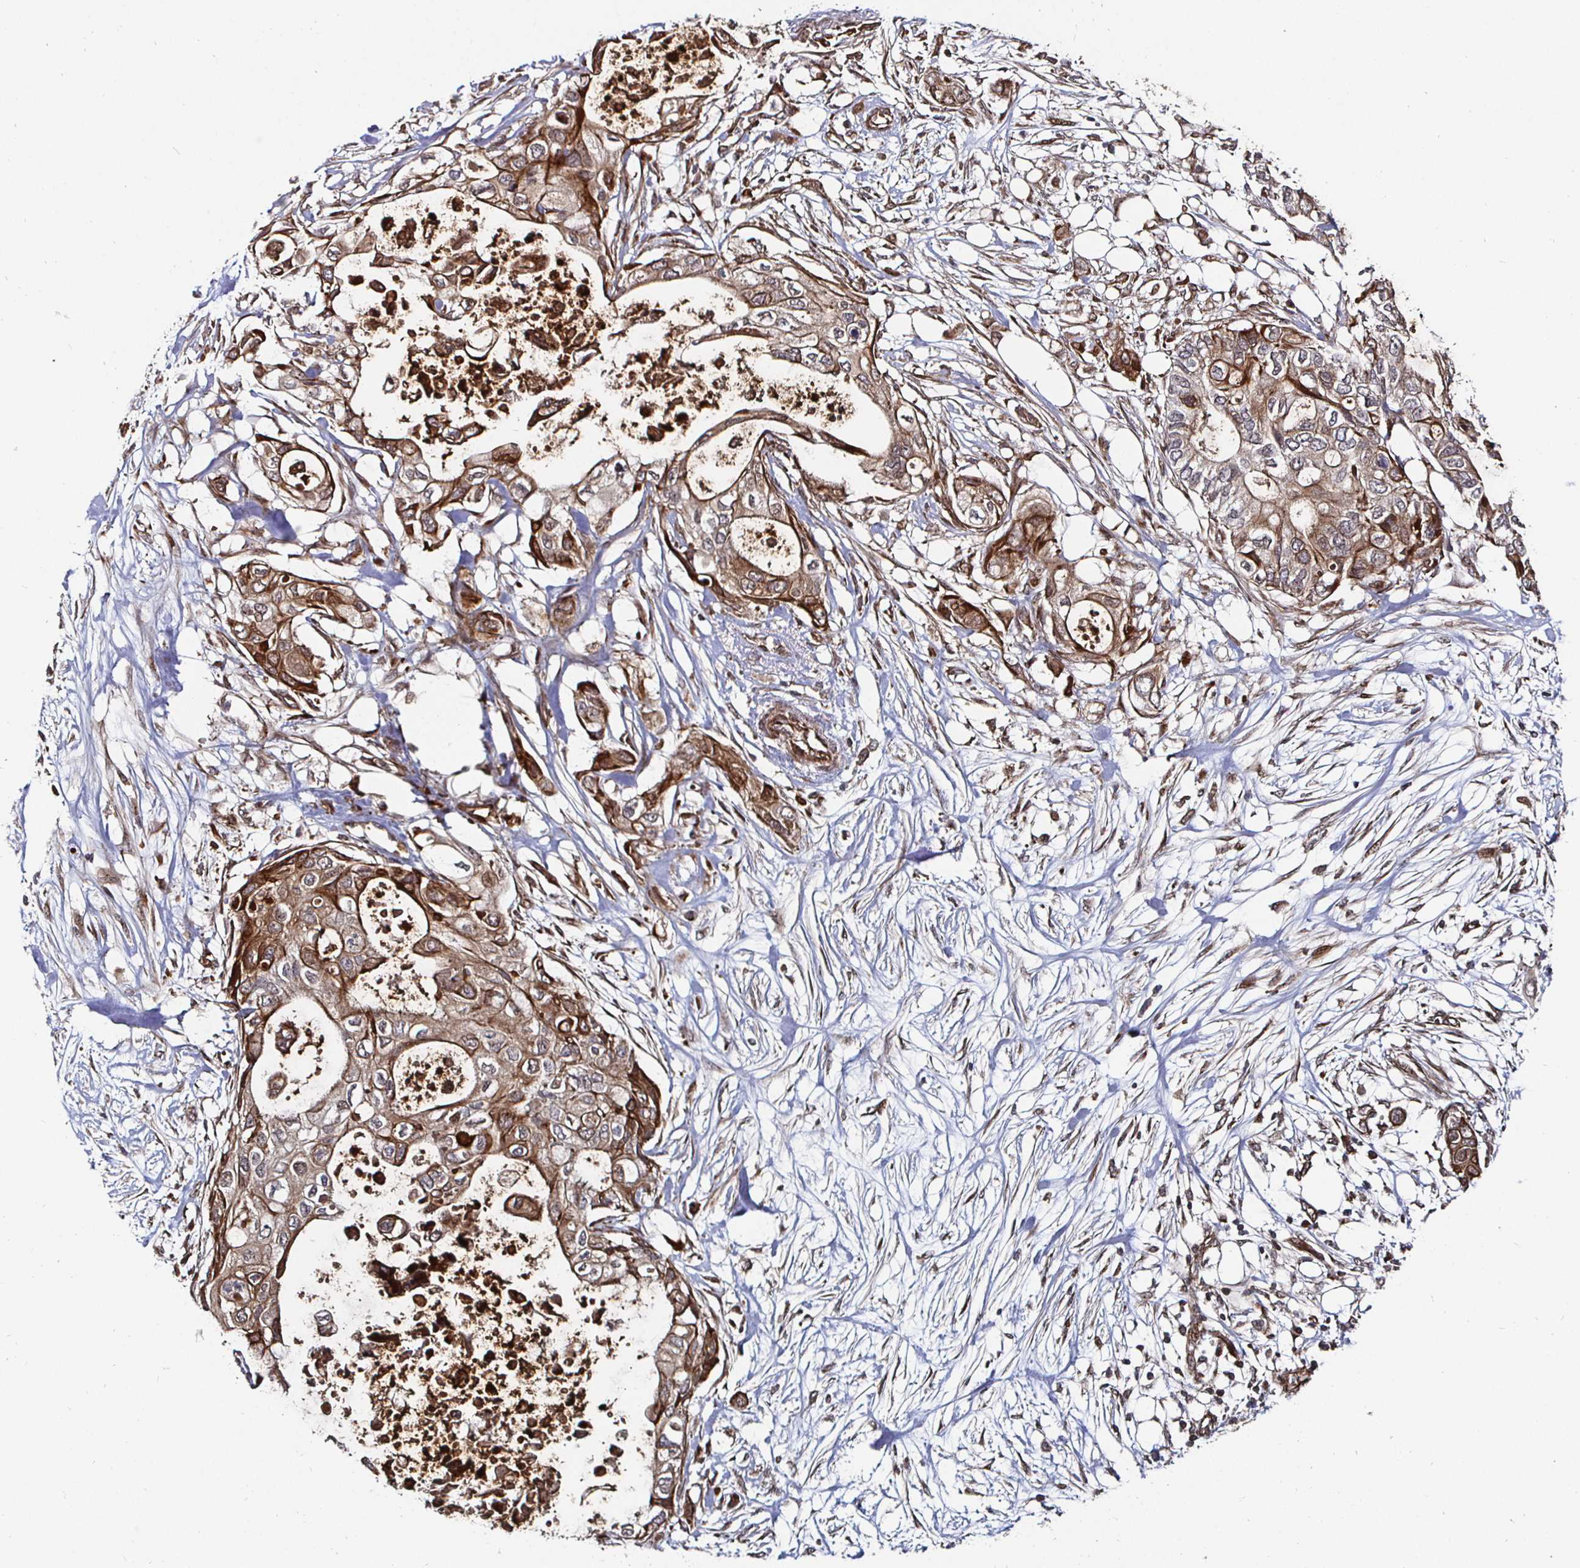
{"staining": {"intensity": "moderate", "quantity": "25%-75%", "location": "cytoplasmic/membranous"}, "tissue": "pancreatic cancer", "cell_type": "Tumor cells", "image_type": "cancer", "snomed": [{"axis": "morphology", "description": "Adenocarcinoma, NOS"}, {"axis": "topography", "description": "Pancreas"}], "caption": "Protein staining reveals moderate cytoplasmic/membranous positivity in about 25%-75% of tumor cells in pancreatic cancer (adenocarcinoma). (DAB IHC with brightfield microscopy, high magnification).", "gene": "TBKBP1", "patient": {"sex": "female", "age": 63}}